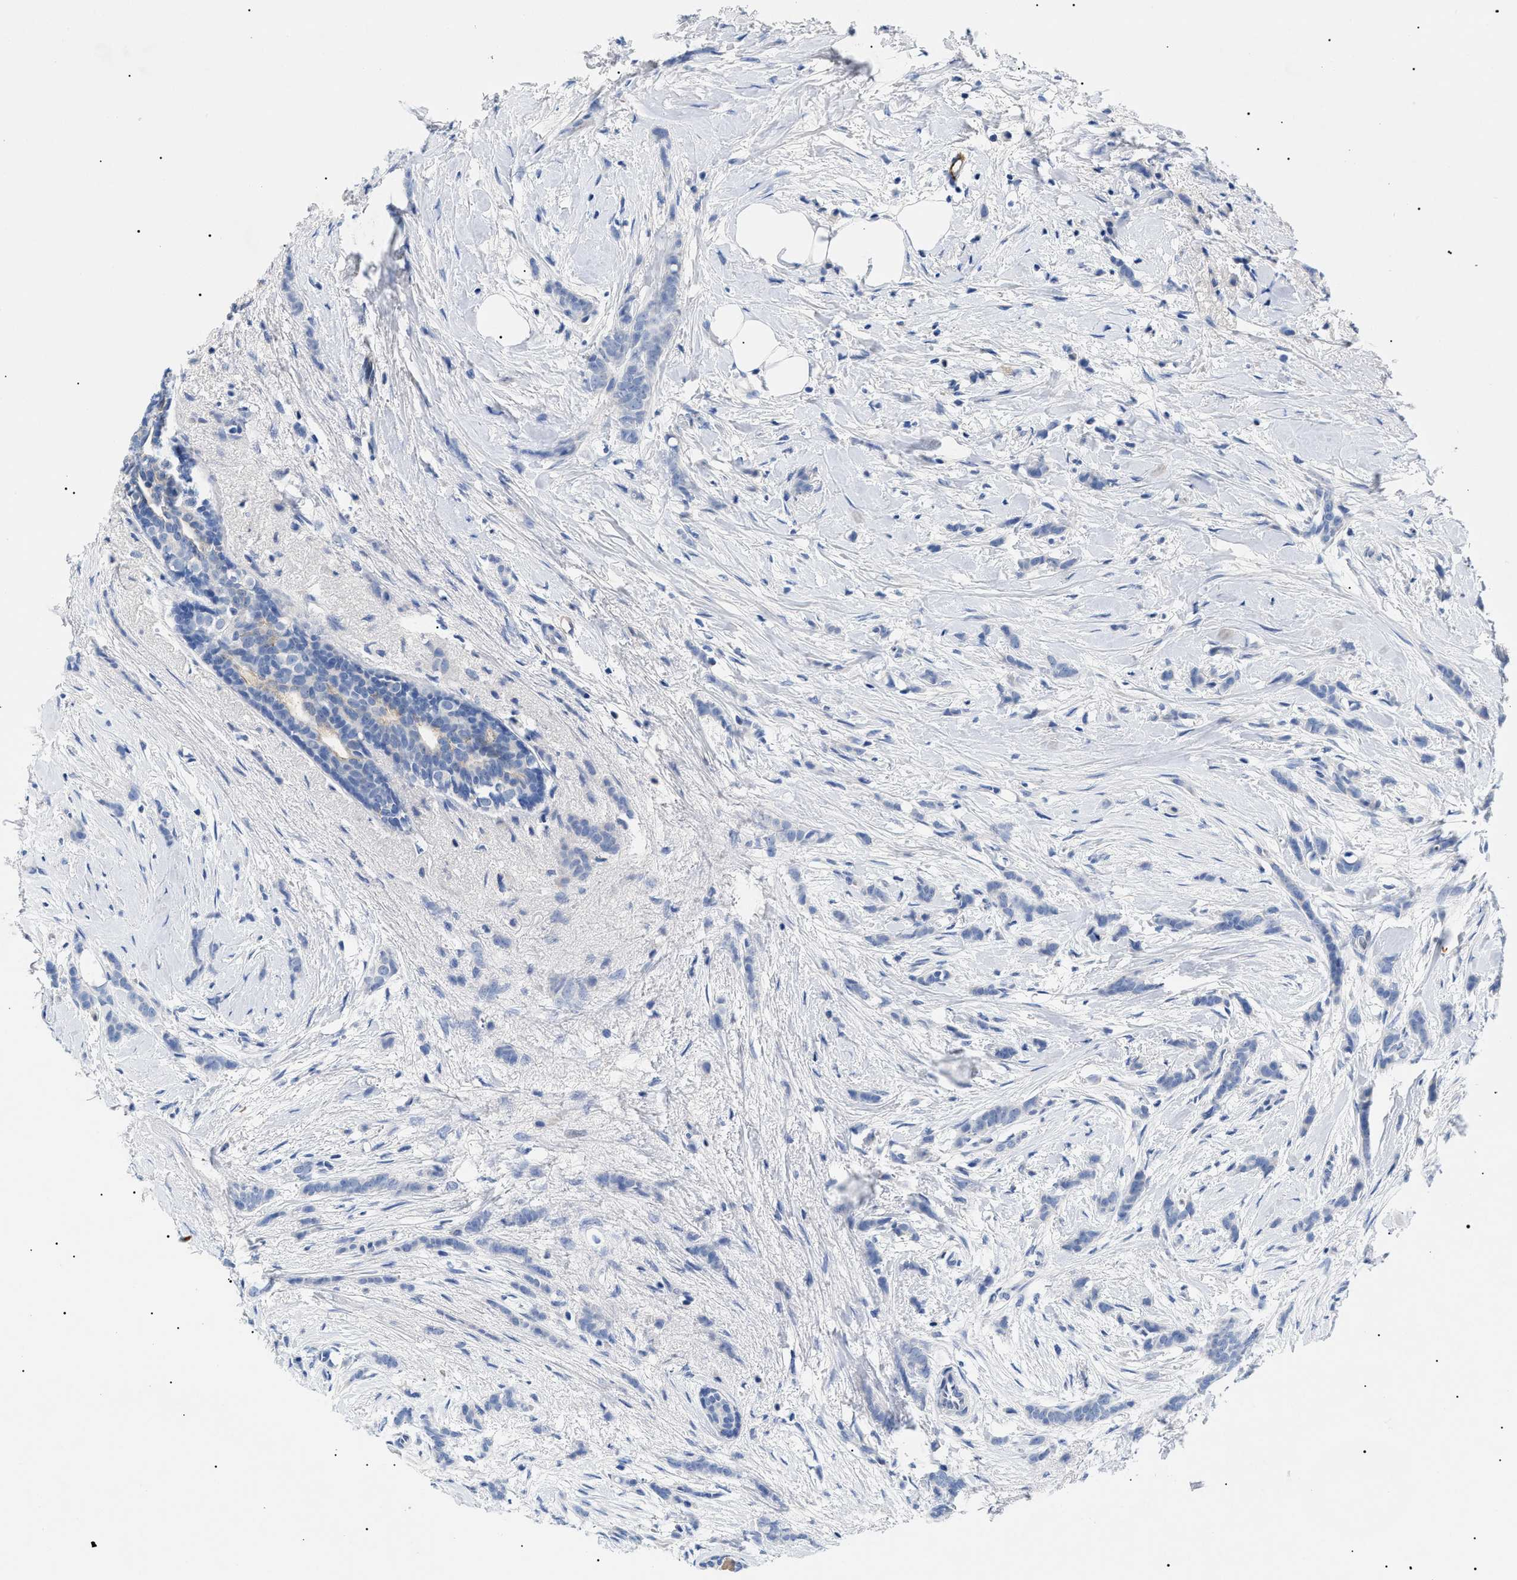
{"staining": {"intensity": "negative", "quantity": "none", "location": "none"}, "tissue": "breast cancer", "cell_type": "Tumor cells", "image_type": "cancer", "snomed": [{"axis": "morphology", "description": "Lobular carcinoma, in situ"}, {"axis": "morphology", "description": "Lobular carcinoma"}, {"axis": "topography", "description": "Breast"}], "caption": "This micrograph is of breast lobular carcinoma stained with IHC to label a protein in brown with the nuclei are counter-stained blue. There is no staining in tumor cells.", "gene": "ACKR1", "patient": {"sex": "female", "age": 41}}